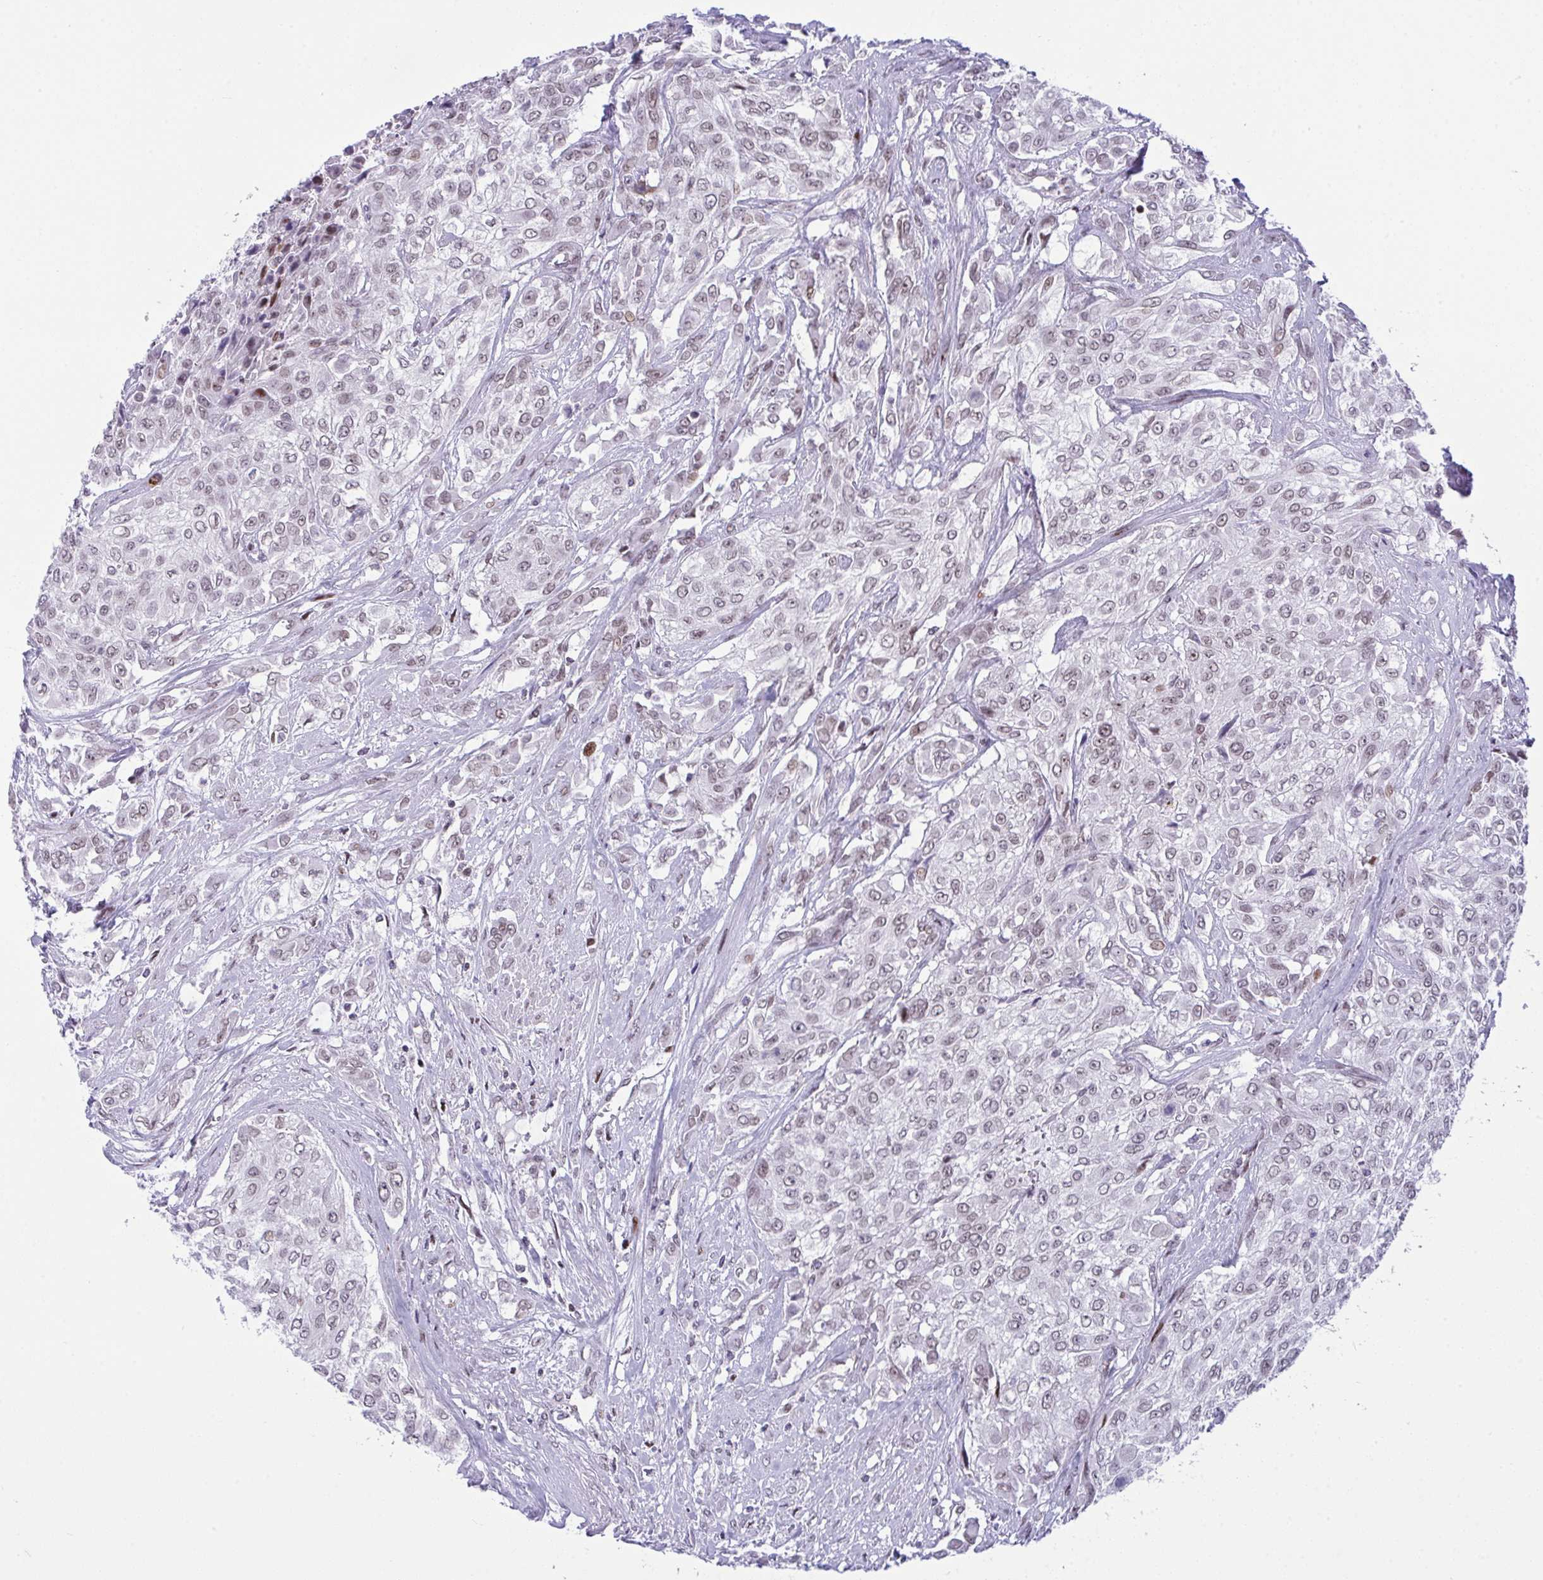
{"staining": {"intensity": "weak", "quantity": "25%-75%", "location": "nuclear"}, "tissue": "urothelial cancer", "cell_type": "Tumor cells", "image_type": "cancer", "snomed": [{"axis": "morphology", "description": "Urothelial carcinoma, High grade"}, {"axis": "topography", "description": "Urinary bladder"}], "caption": "IHC (DAB) staining of human urothelial cancer displays weak nuclear protein expression in approximately 25%-75% of tumor cells.", "gene": "ZFHX3", "patient": {"sex": "male", "age": 57}}